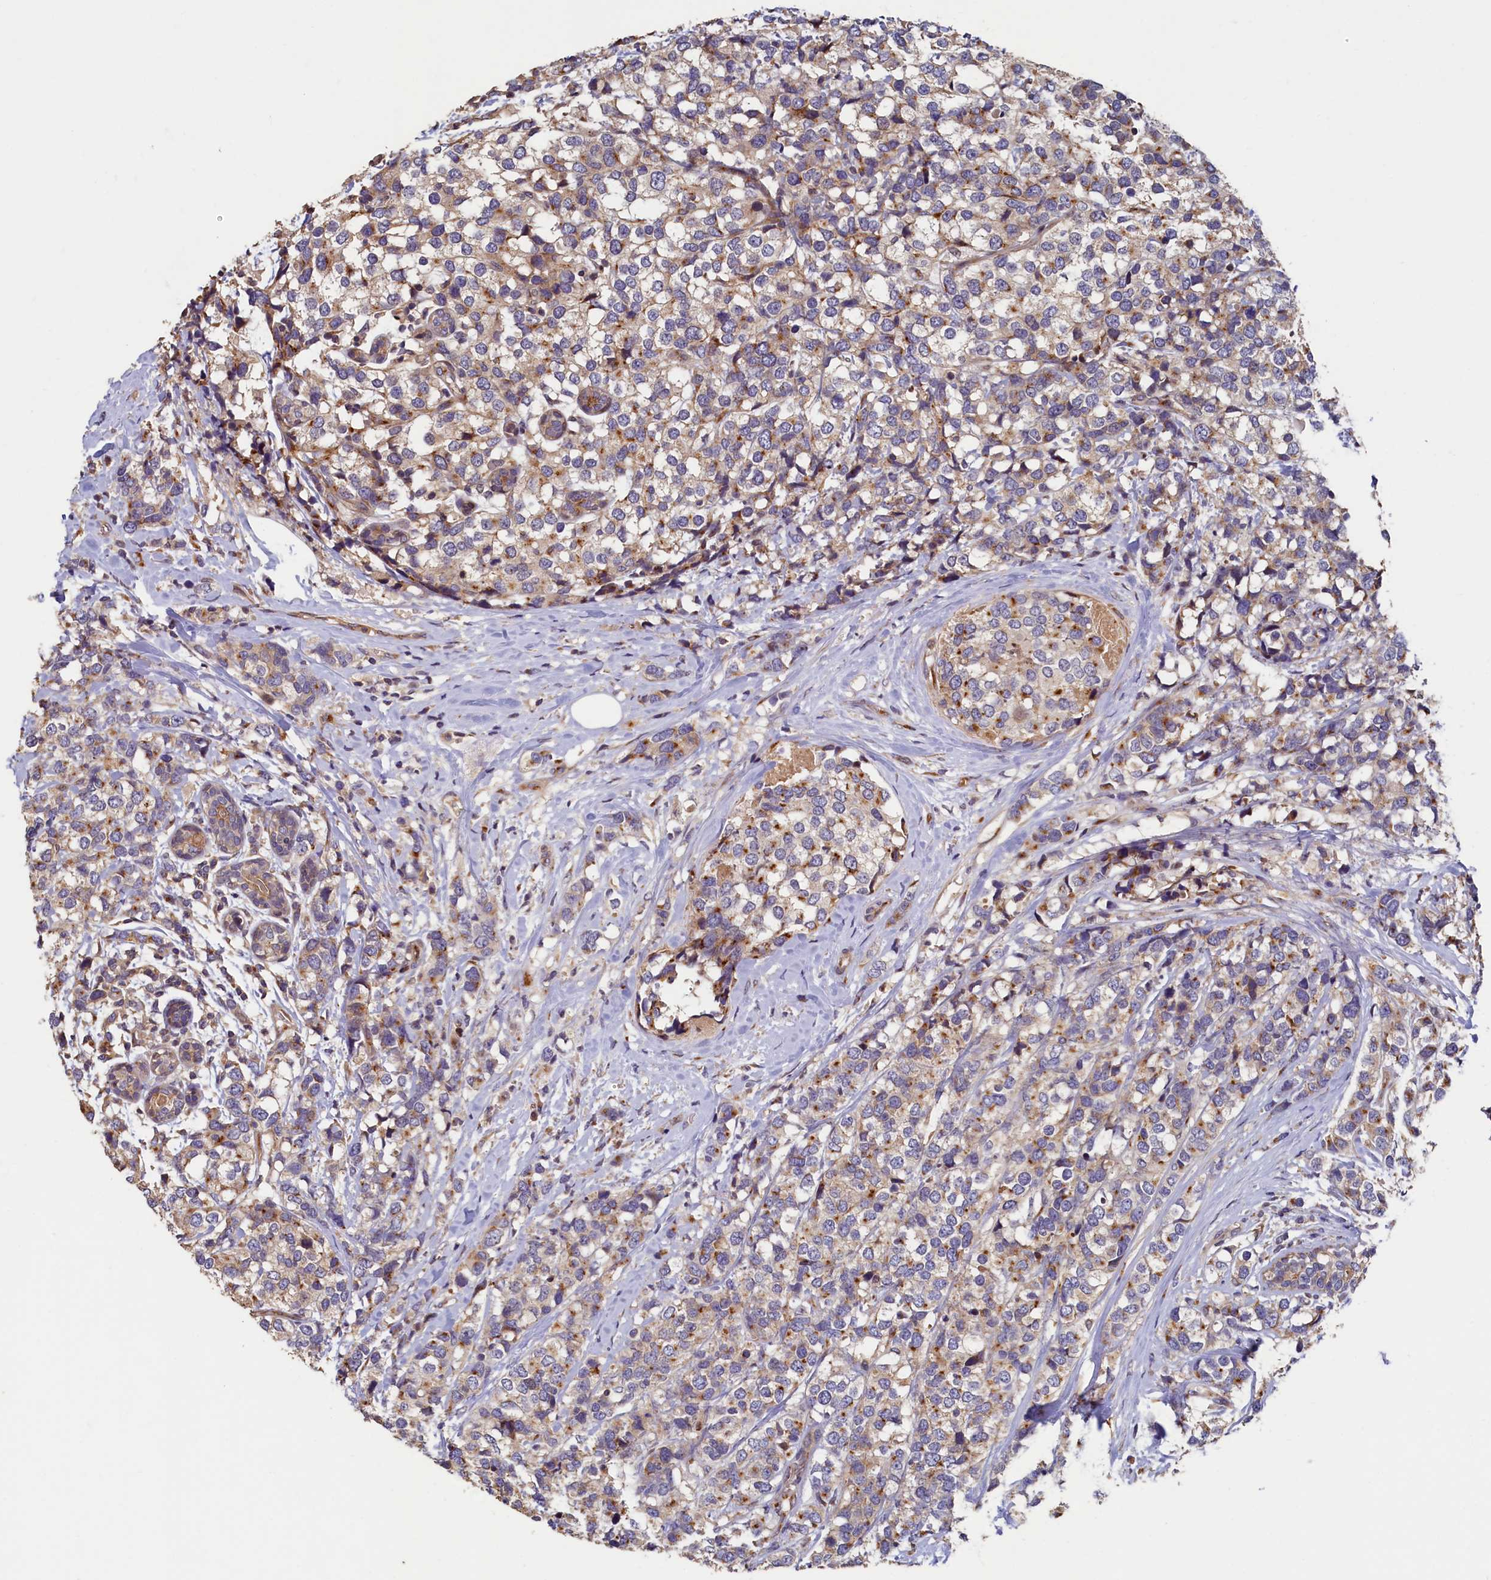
{"staining": {"intensity": "moderate", "quantity": "25%-75%", "location": "cytoplasmic/membranous"}, "tissue": "breast cancer", "cell_type": "Tumor cells", "image_type": "cancer", "snomed": [{"axis": "morphology", "description": "Lobular carcinoma"}, {"axis": "topography", "description": "Breast"}], "caption": "Tumor cells reveal medium levels of moderate cytoplasmic/membranous expression in about 25%-75% of cells in human breast lobular carcinoma. (DAB IHC with brightfield microscopy, high magnification).", "gene": "TMEM181", "patient": {"sex": "female", "age": 59}}